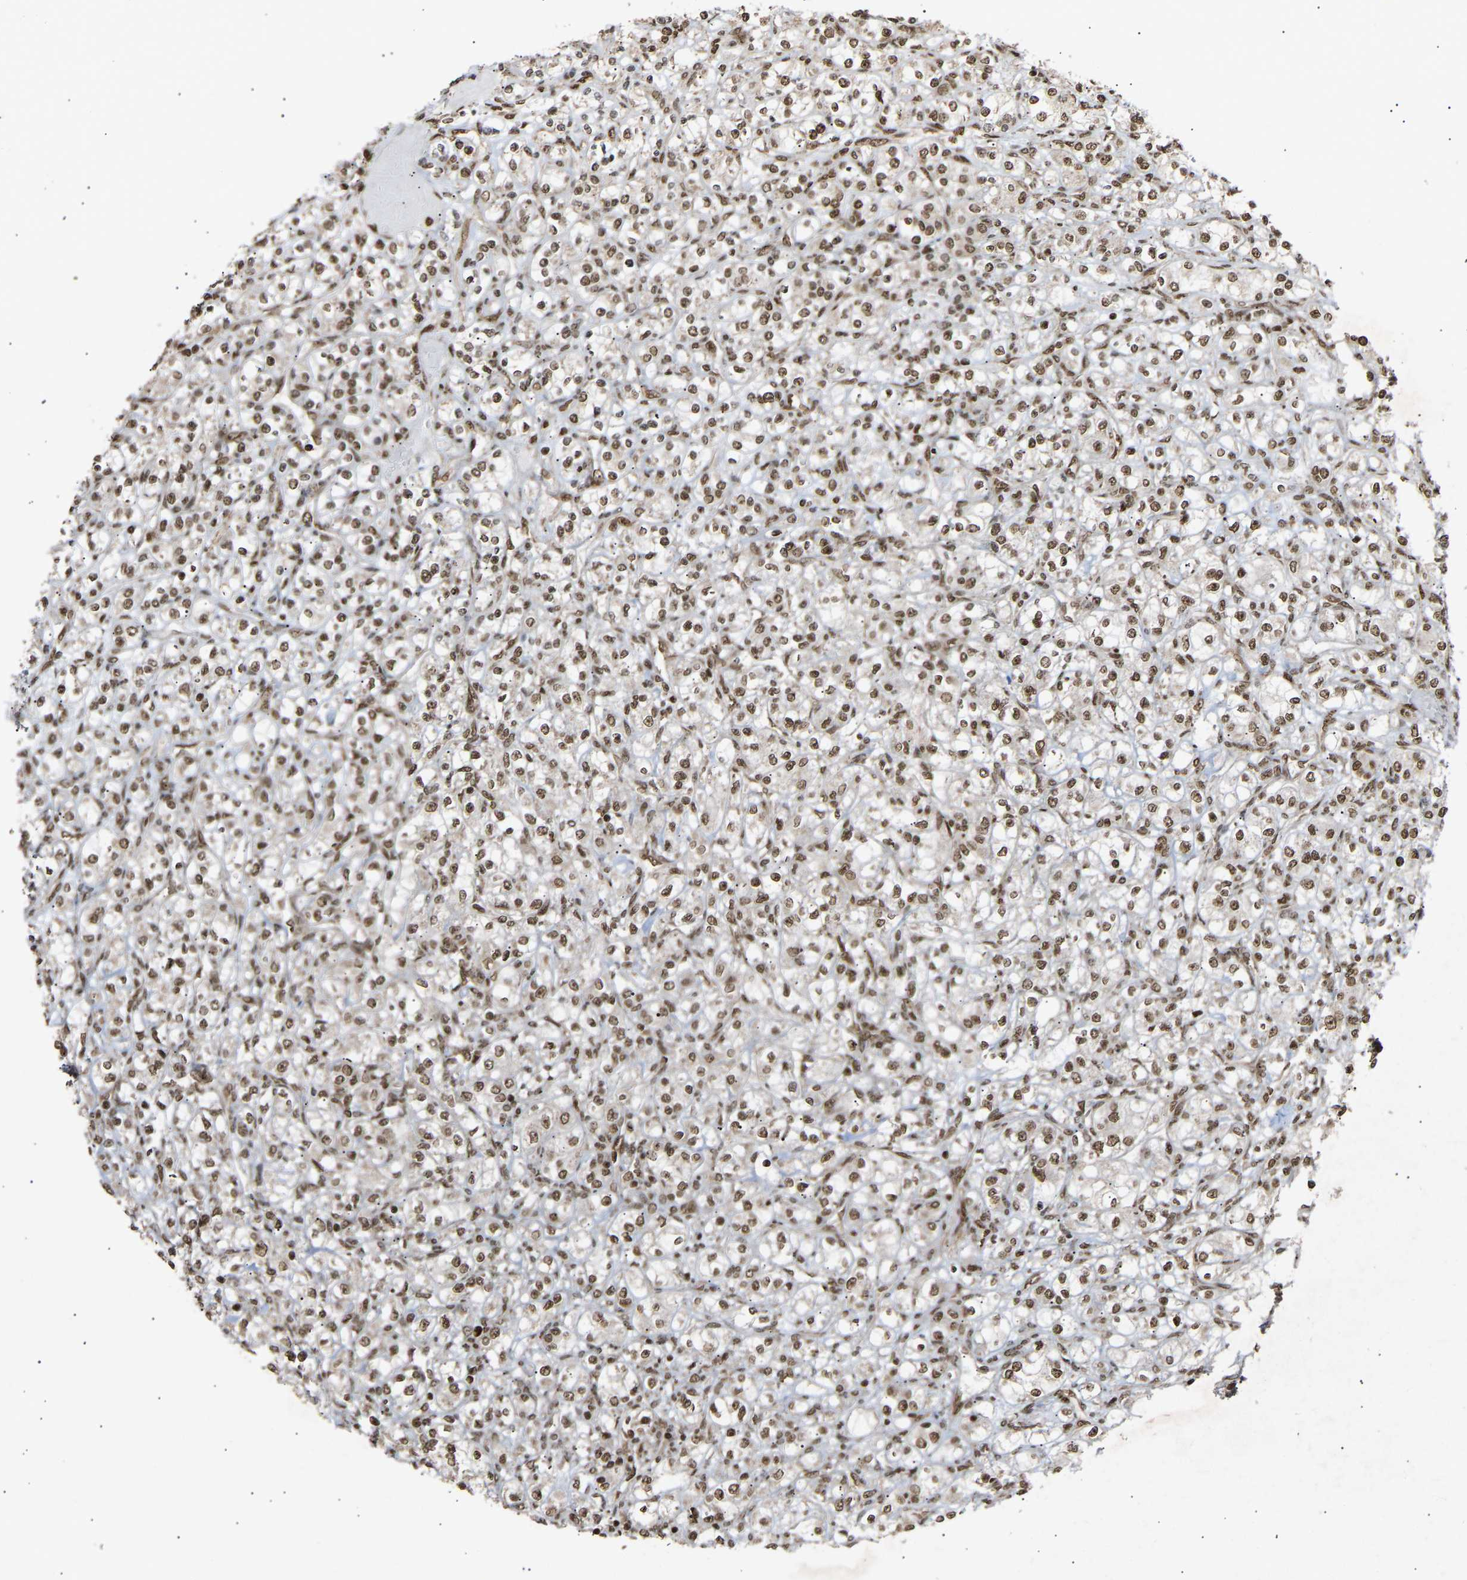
{"staining": {"intensity": "moderate", "quantity": ">75%", "location": "nuclear"}, "tissue": "renal cancer", "cell_type": "Tumor cells", "image_type": "cancer", "snomed": [{"axis": "morphology", "description": "Adenocarcinoma, NOS"}, {"axis": "topography", "description": "Kidney"}], "caption": "Brown immunohistochemical staining in adenocarcinoma (renal) exhibits moderate nuclear positivity in approximately >75% of tumor cells.", "gene": "ALYREF", "patient": {"sex": "male", "age": 77}}